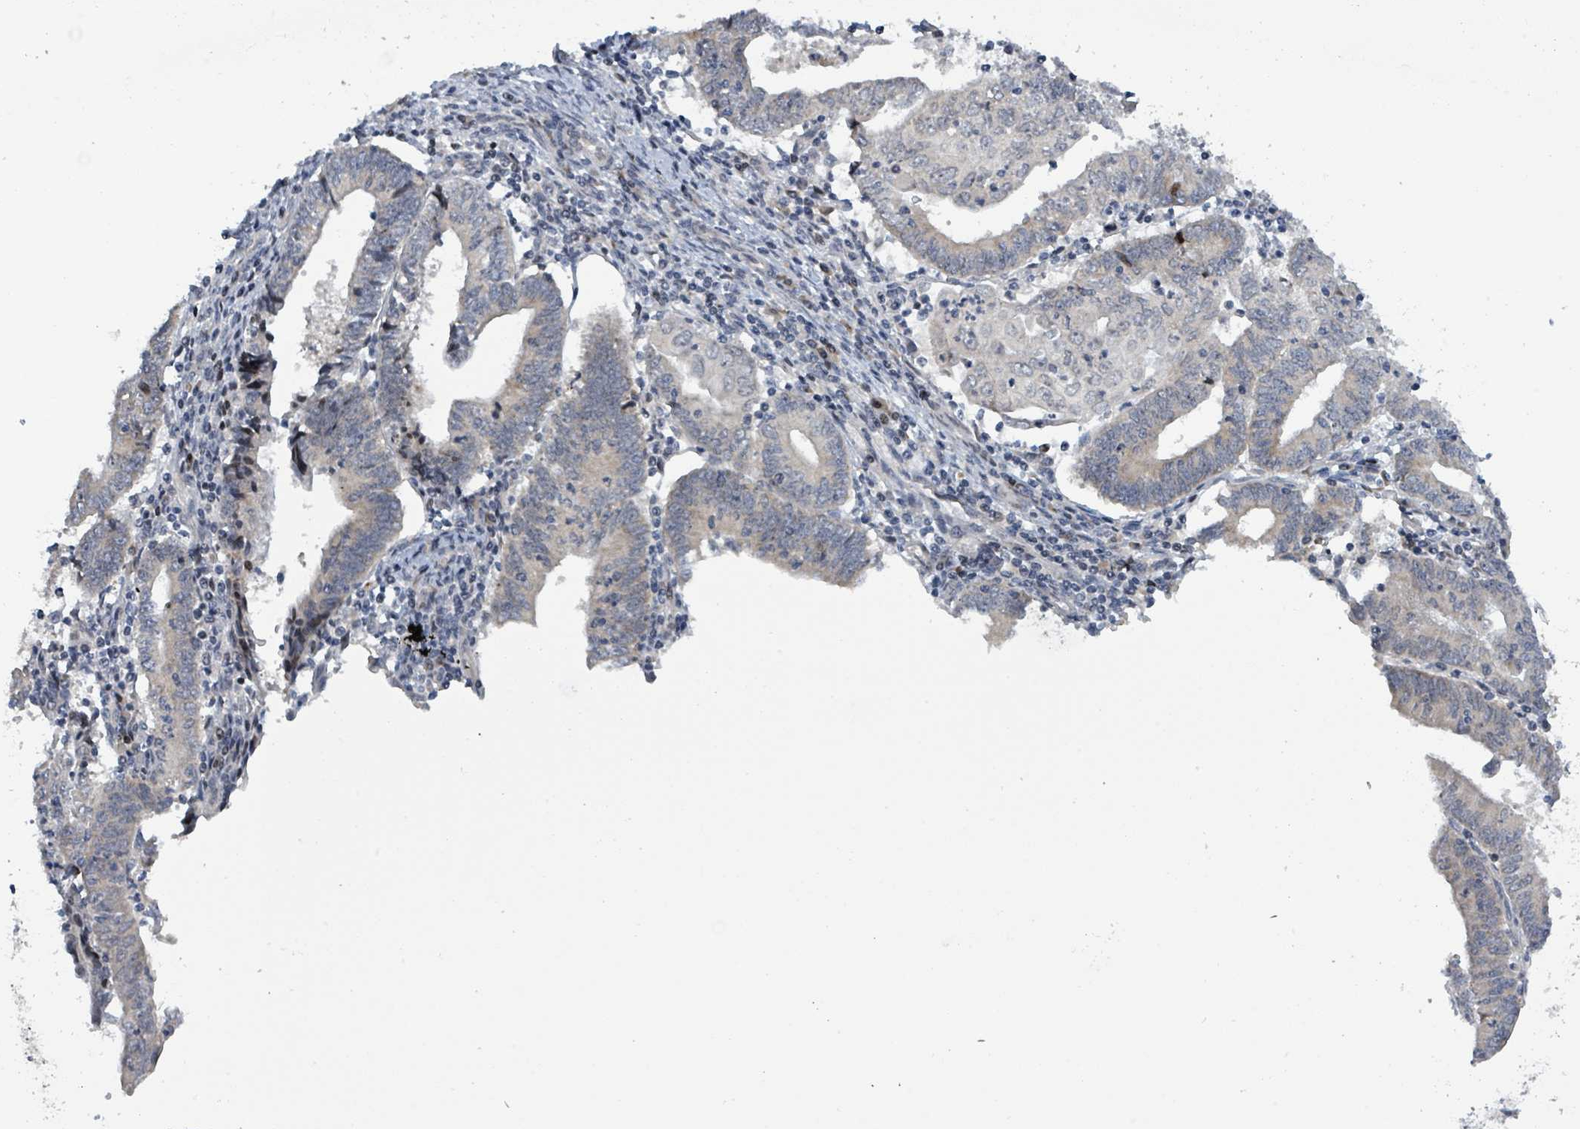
{"staining": {"intensity": "weak", "quantity": "<25%", "location": "cytoplasmic/membranous"}, "tissue": "endometrial cancer", "cell_type": "Tumor cells", "image_type": "cancer", "snomed": [{"axis": "morphology", "description": "Adenocarcinoma, NOS"}, {"axis": "topography", "description": "Endometrium"}], "caption": "High power microscopy micrograph of an immunohistochemistry (IHC) photomicrograph of adenocarcinoma (endometrial), revealing no significant staining in tumor cells.", "gene": "RPL32", "patient": {"sex": "female", "age": 60}}